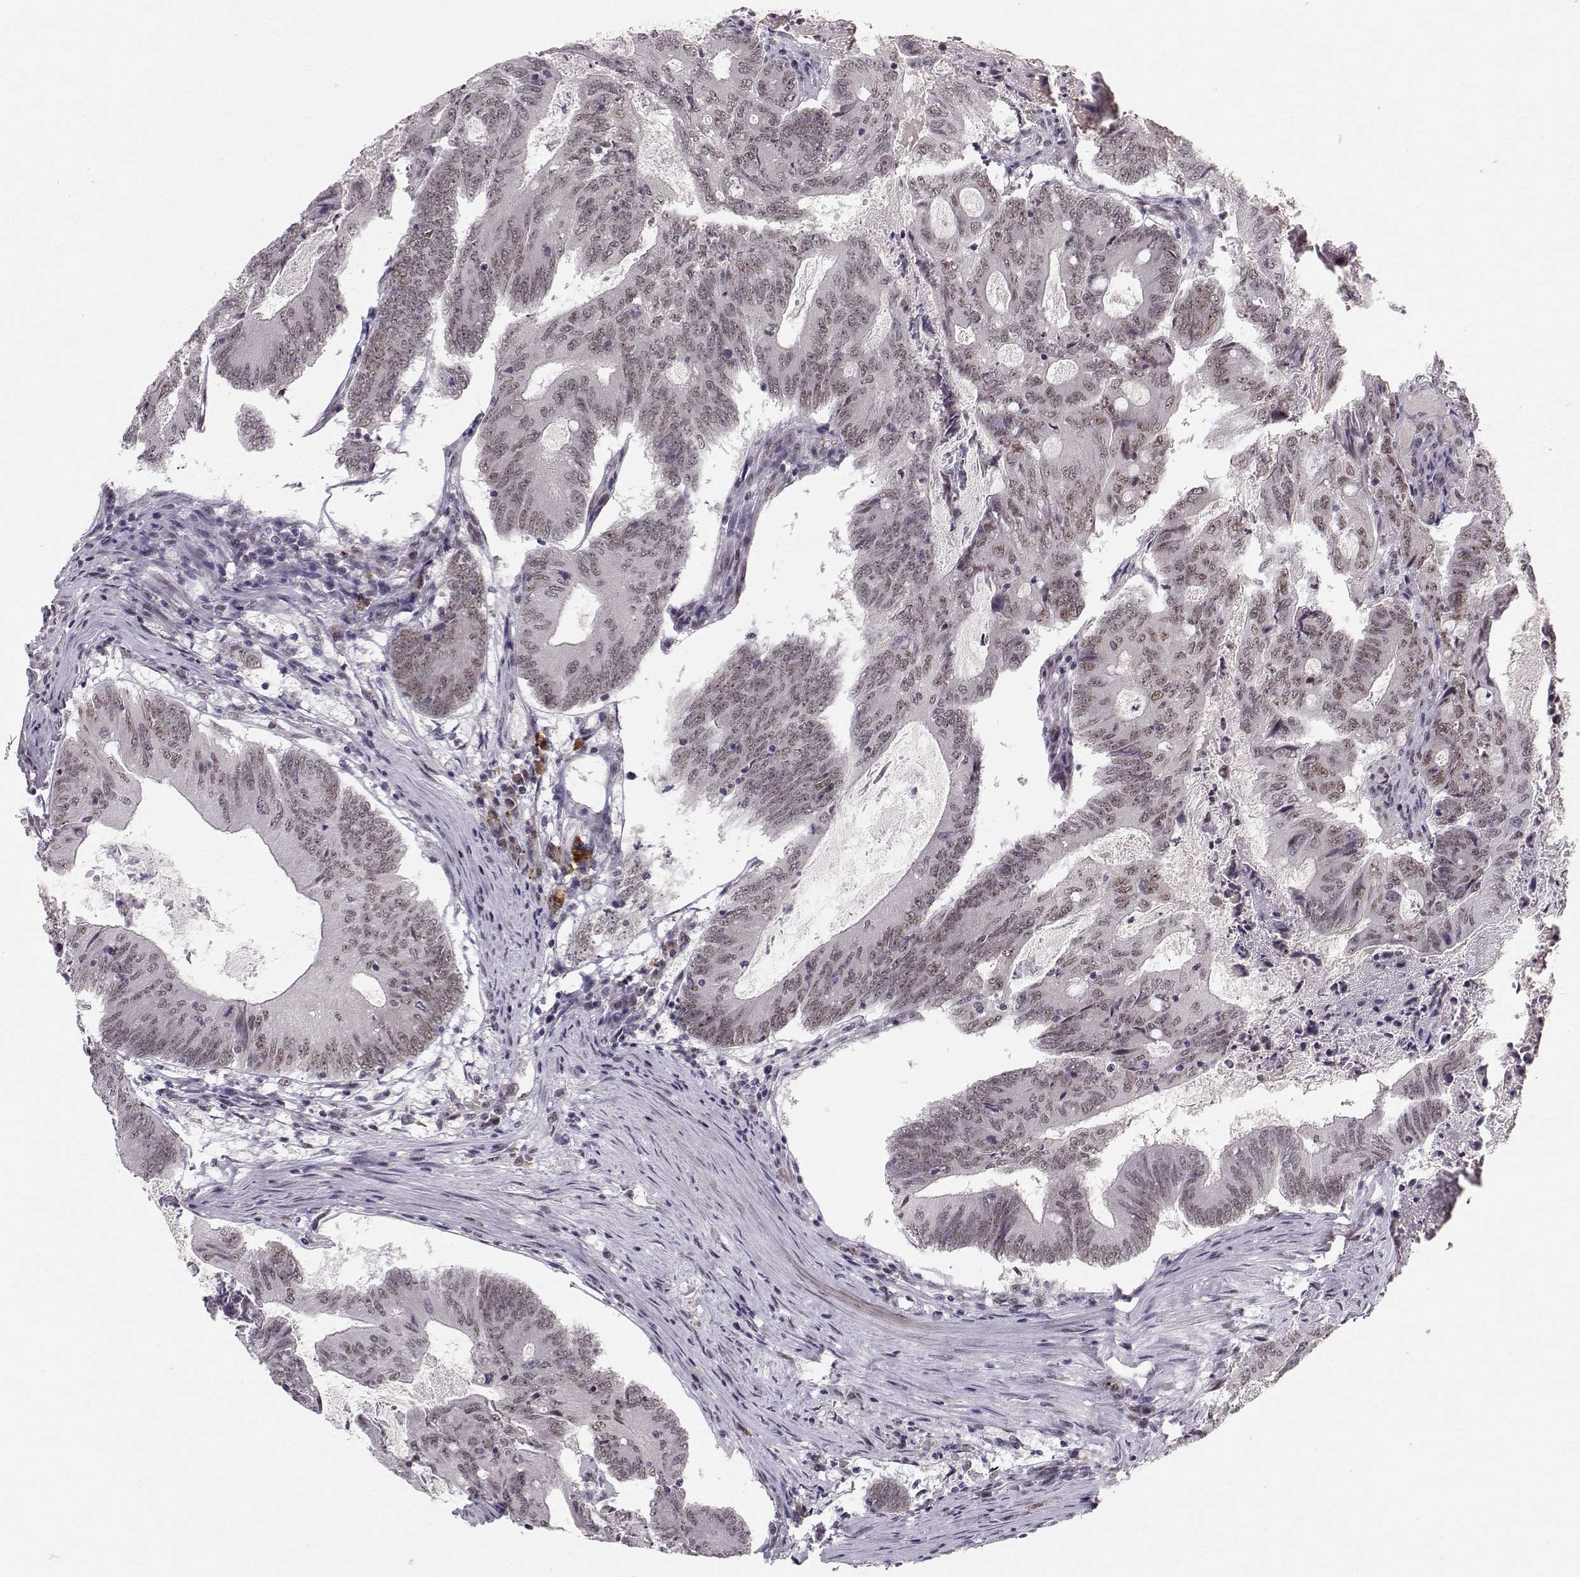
{"staining": {"intensity": "weak", "quantity": "25%-75%", "location": "nuclear"}, "tissue": "colorectal cancer", "cell_type": "Tumor cells", "image_type": "cancer", "snomed": [{"axis": "morphology", "description": "Adenocarcinoma, NOS"}, {"axis": "topography", "description": "Colon"}], "caption": "Immunohistochemistry photomicrograph of neoplastic tissue: human colorectal adenocarcinoma stained using immunohistochemistry (IHC) shows low levels of weak protein expression localized specifically in the nuclear of tumor cells, appearing as a nuclear brown color.", "gene": "RPP38", "patient": {"sex": "female", "age": 70}}